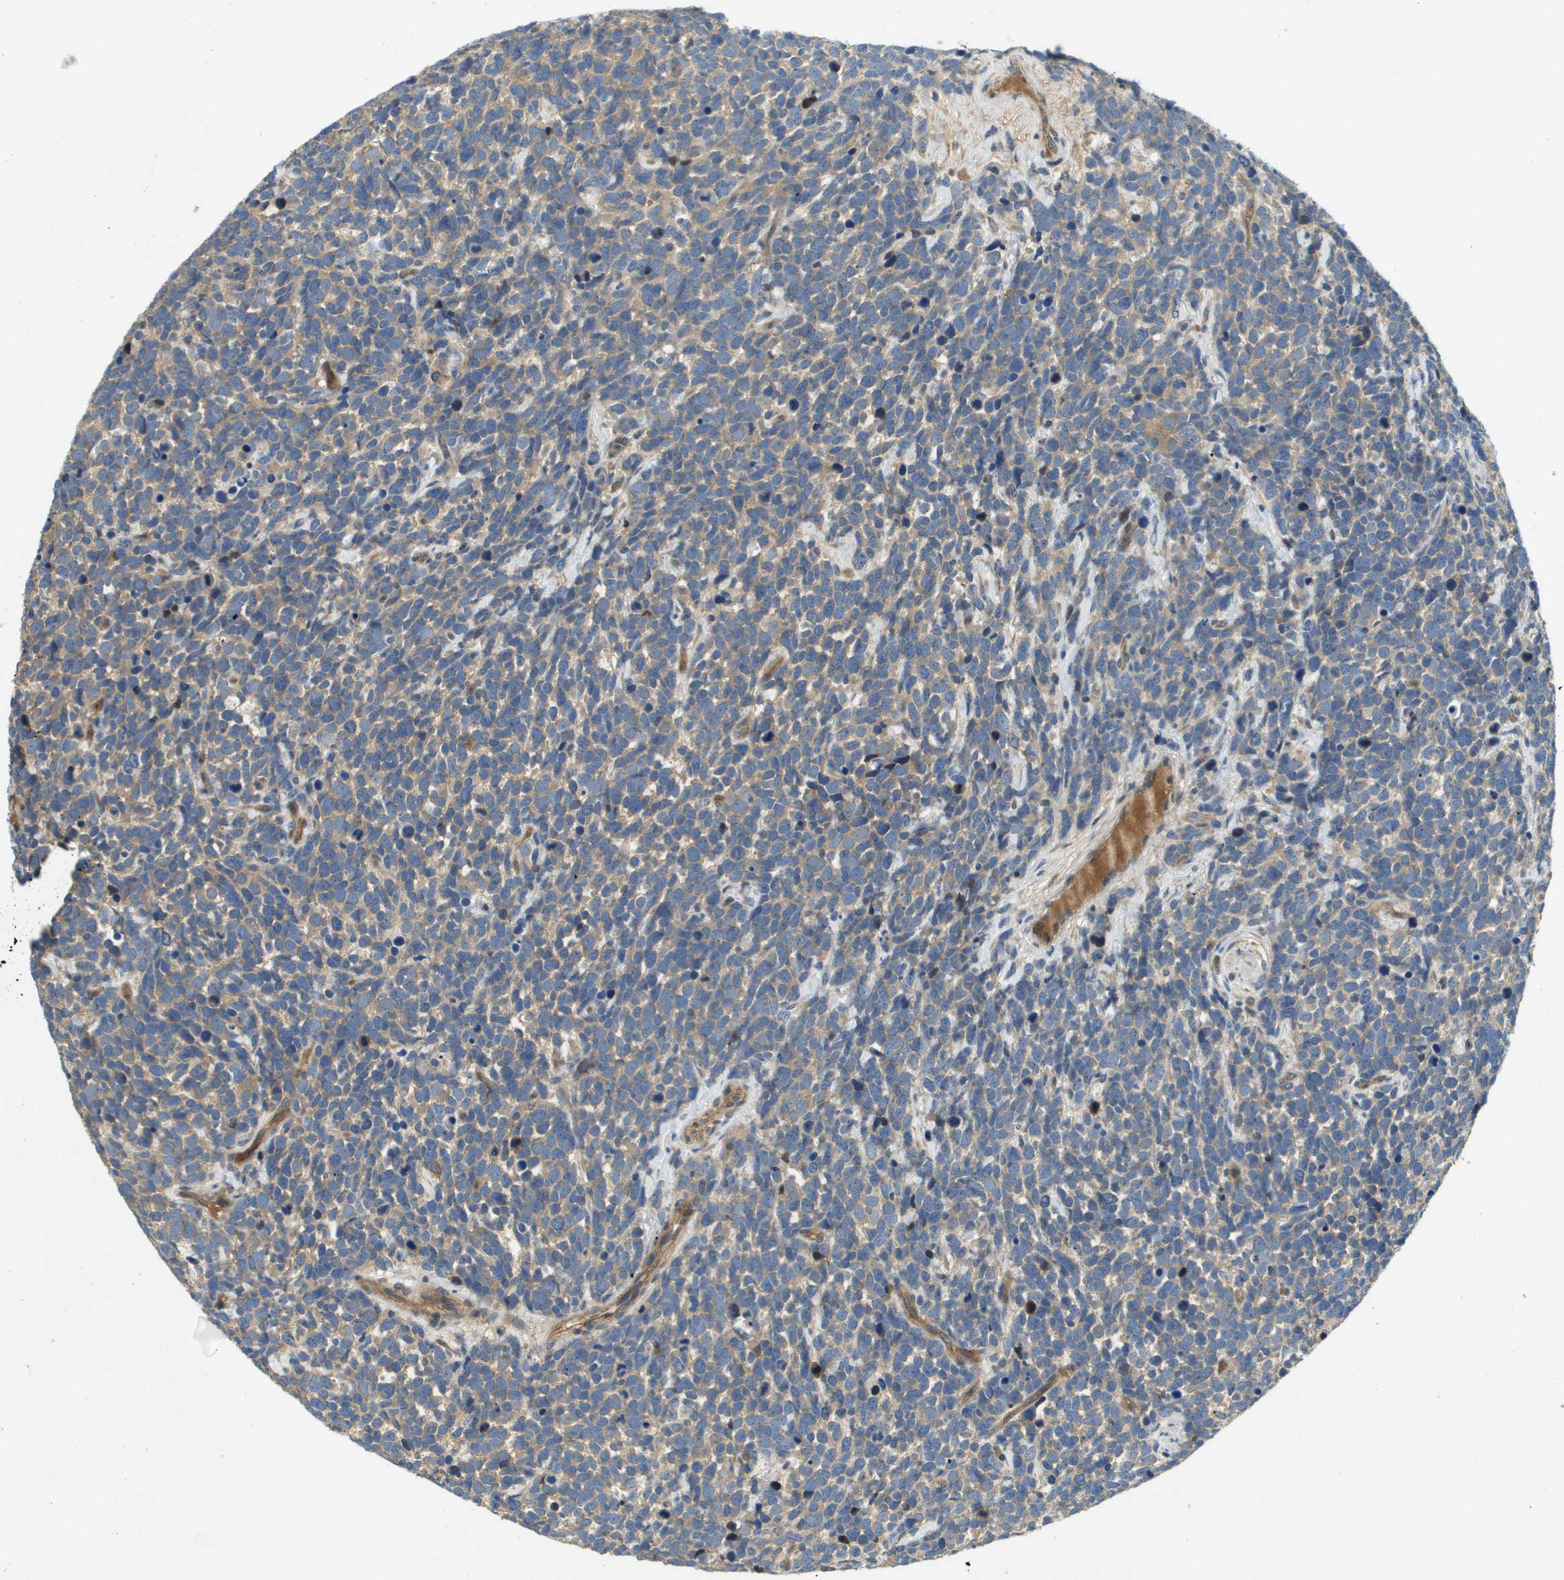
{"staining": {"intensity": "weak", "quantity": ">75%", "location": "cytoplasmic/membranous"}, "tissue": "urothelial cancer", "cell_type": "Tumor cells", "image_type": "cancer", "snomed": [{"axis": "morphology", "description": "Urothelial carcinoma, High grade"}, {"axis": "topography", "description": "Urinary bladder"}], "caption": "The photomicrograph exhibits a brown stain indicating the presence of a protein in the cytoplasmic/membranous of tumor cells in high-grade urothelial carcinoma.", "gene": "PGAP3", "patient": {"sex": "female", "age": 82}}